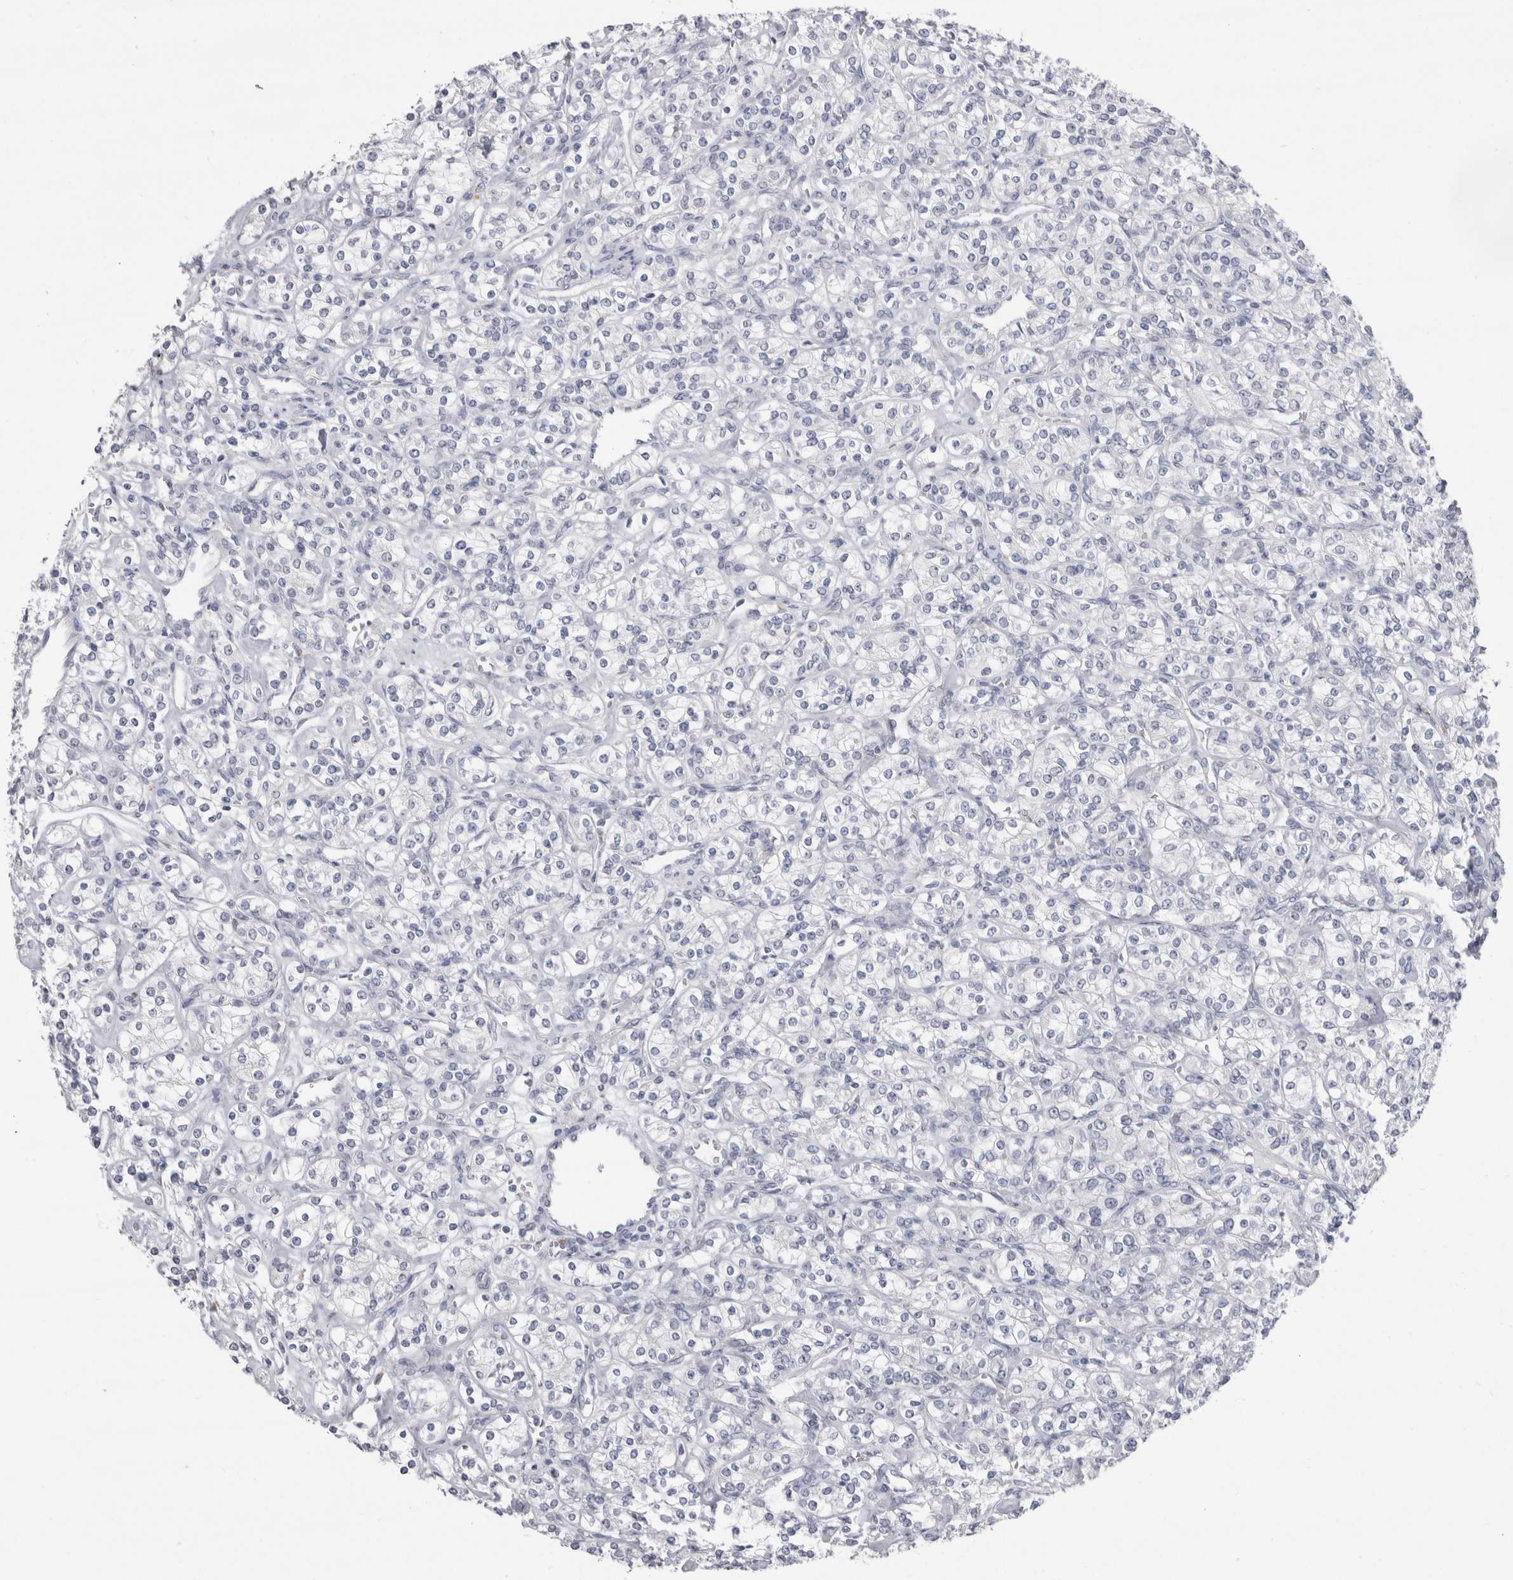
{"staining": {"intensity": "negative", "quantity": "none", "location": "none"}, "tissue": "renal cancer", "cell_type": "Tumor cells", "image_type": "cancer", "snomed": [{"axis": "morphology", "description": "Adenocarcinoma, NOS"}, {"axis": "topography", "description": "Kidney"}], "caption": "An IHC photomicrograph of renal cancer is shown. There is no staining in tumor cells of renal cancer.", "gene": "CDH17", "patient": {"sex": "male", "age": 77}}